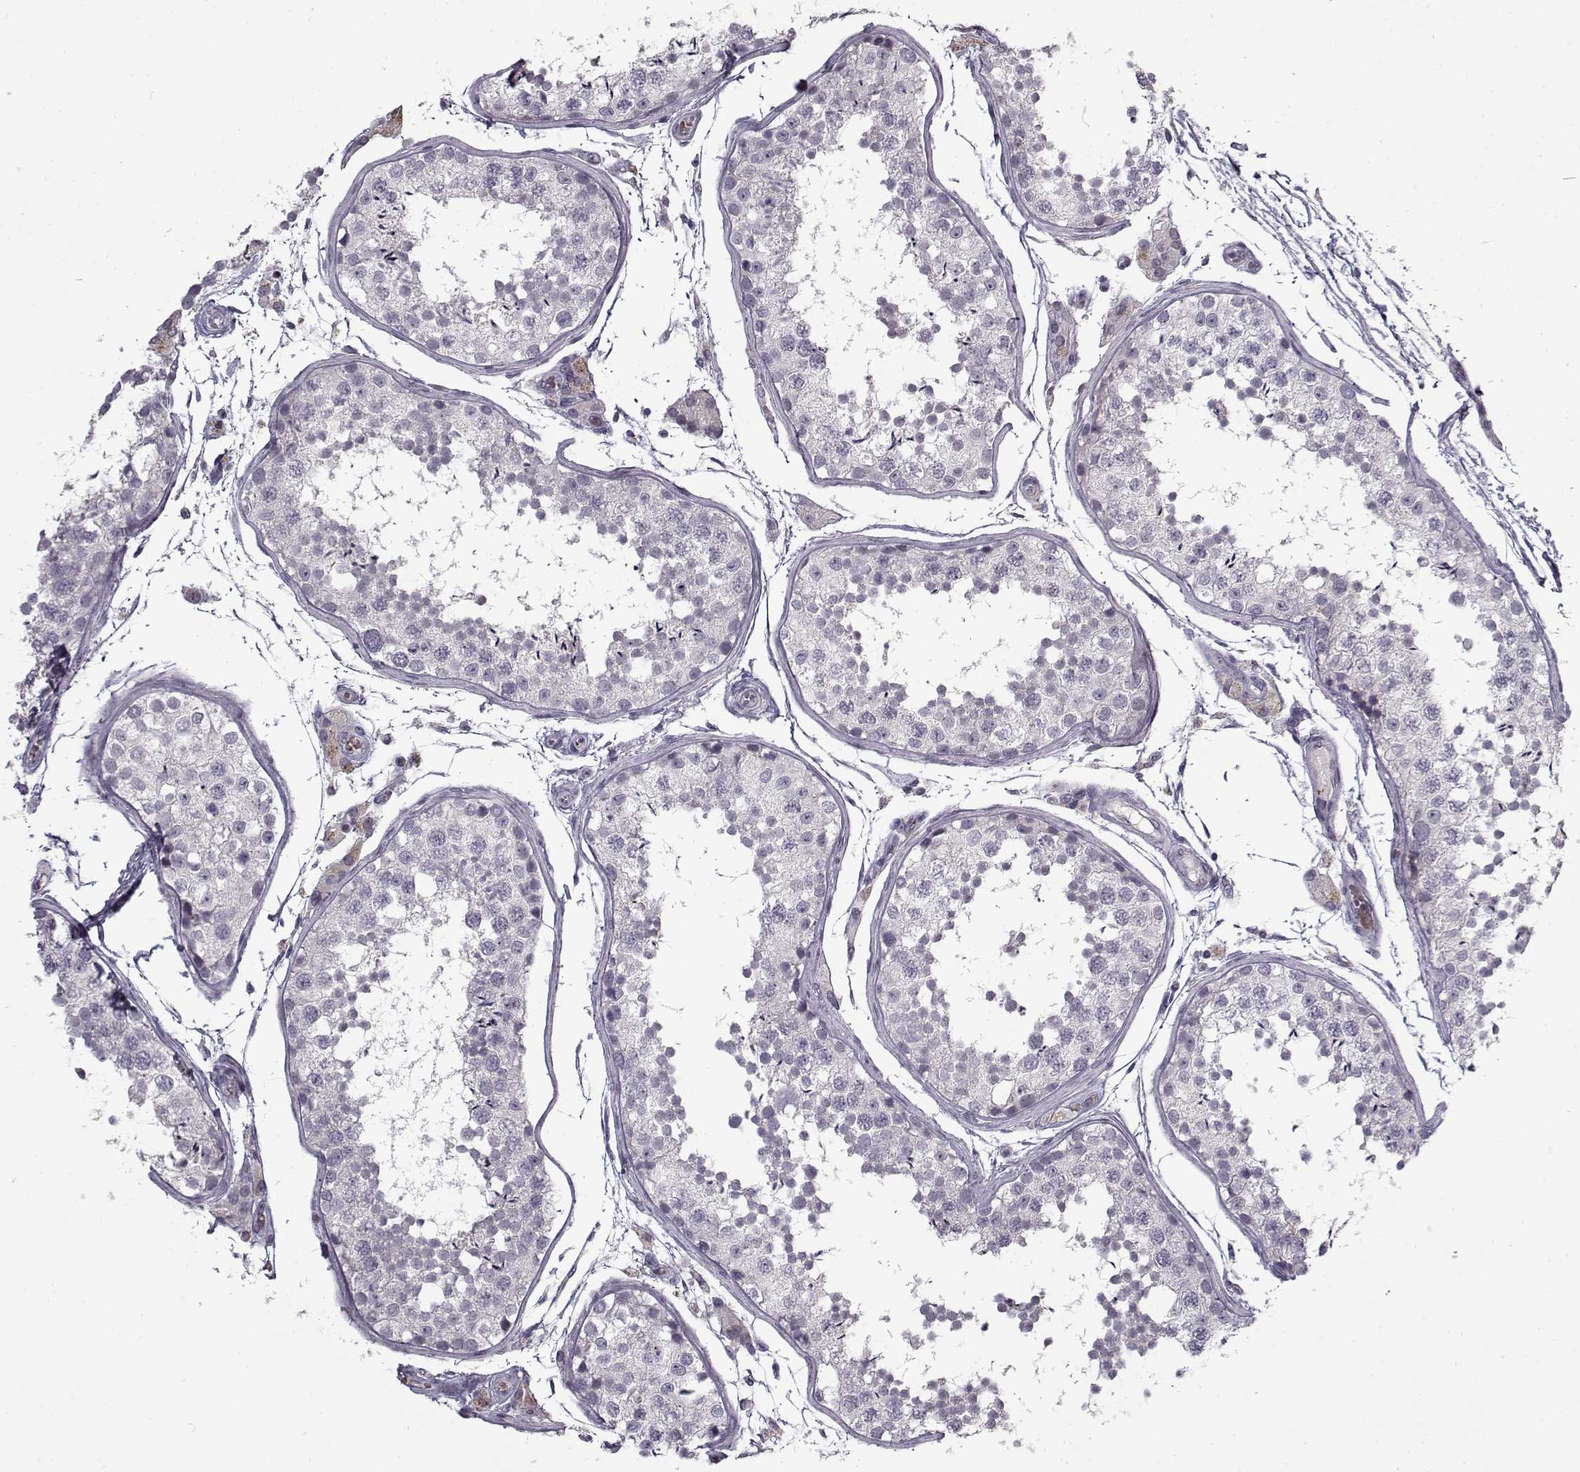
{"staining": {"intensity": "negative", "quantity": "none", "location": "none"}, "tissue": "testis", "cell_type": "Cells in seminiferous ducts", "image_type": "normal", "snomed": [{"axis": "morphology", "description": "Normal tissue, NOS"}, {"axis": "topography", "description": "Testis"}], "caption": "Photomicrograph shows no significant protein positivity in cells in seminiferous ducts of benign testis. Nuclei are stained in blue.", "gene": "SNCA", "patient": {"sex": "male", "age": 29}}